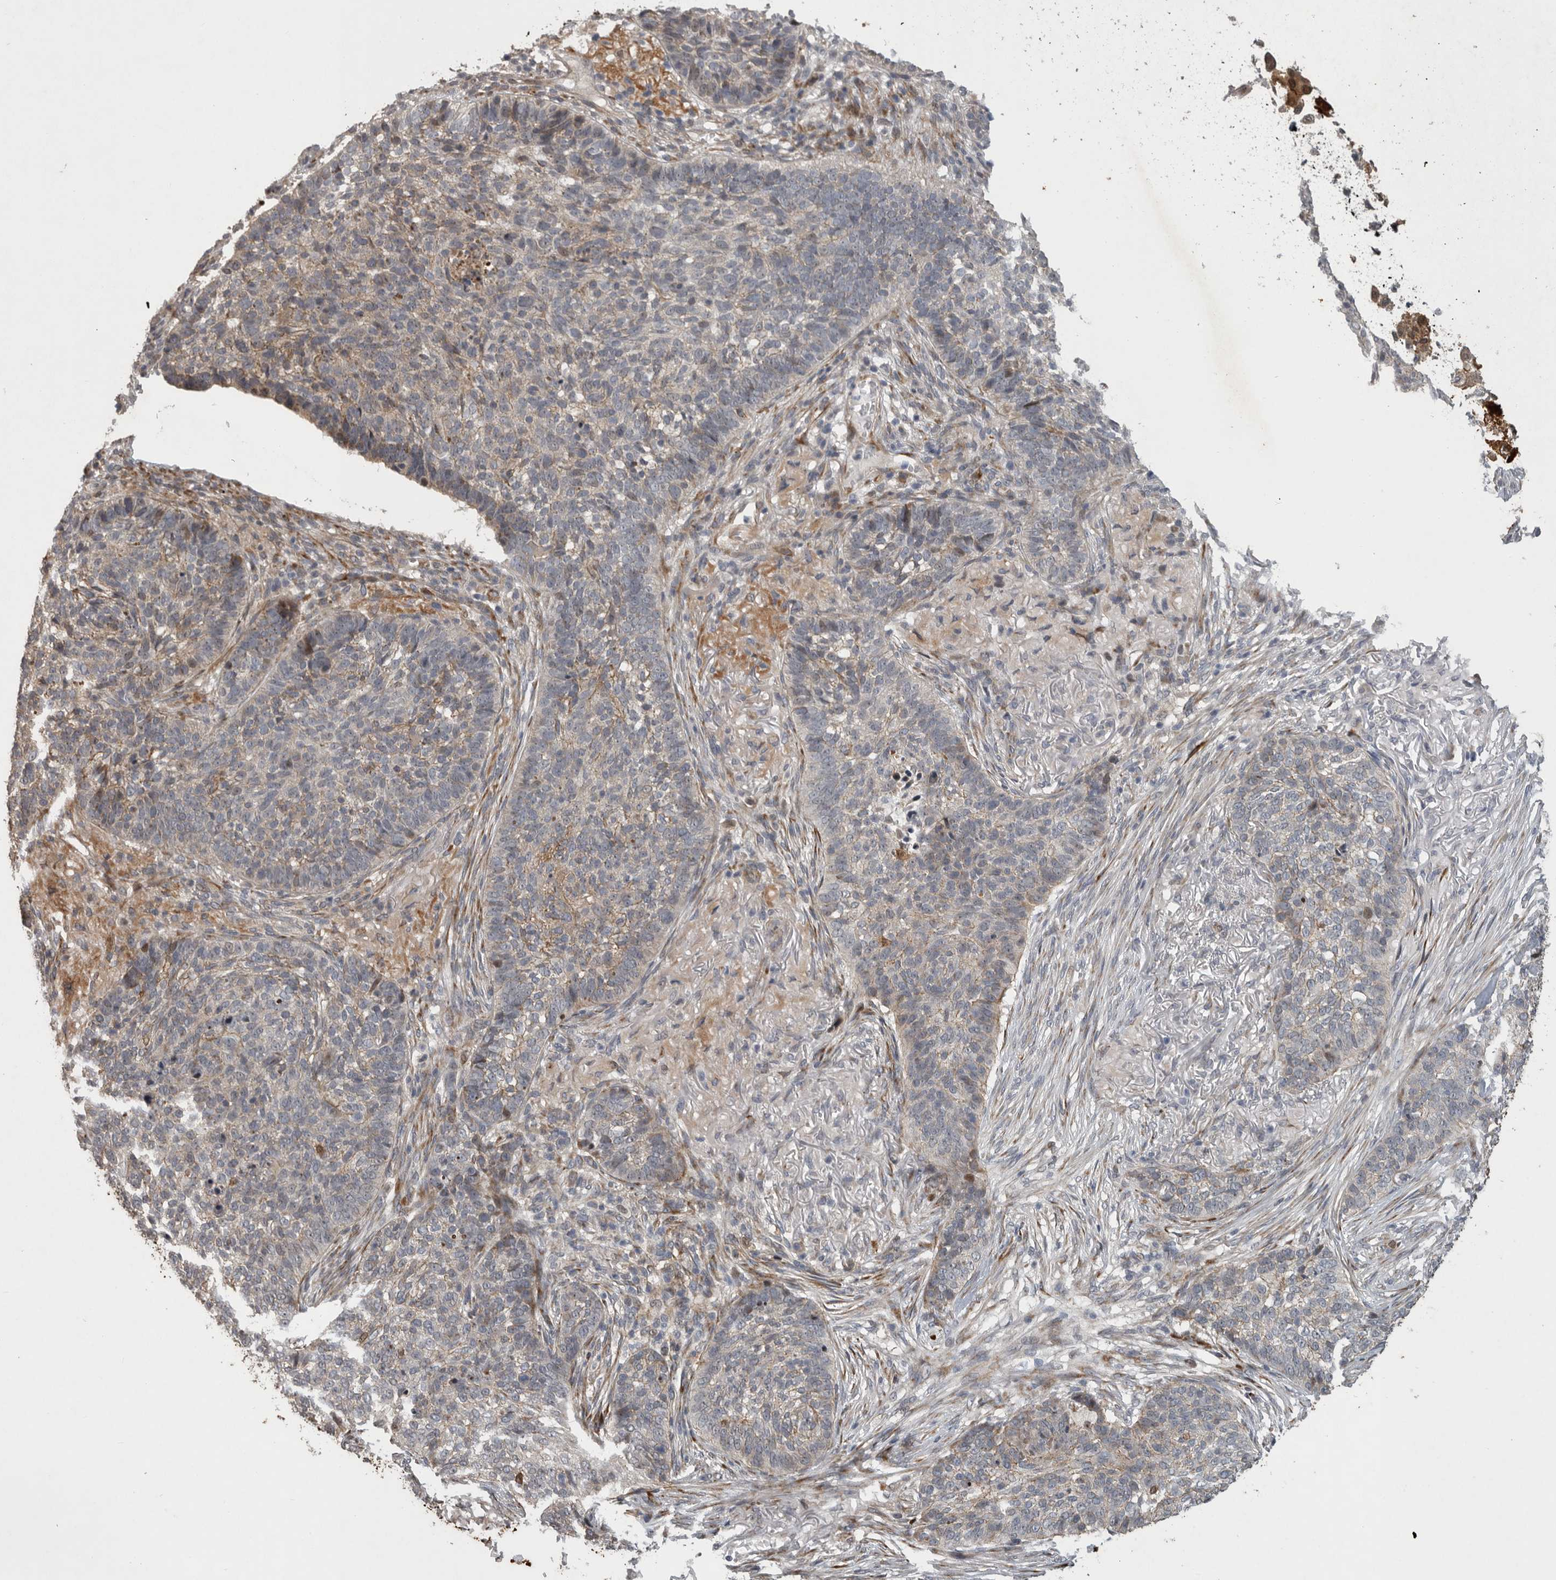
{"staining": {"intensity": "weak", "quantity": "<25%", "location": "cytoplasmic/membranous"}, "tissue": "skin cancer", "cell_type": "Tumor cells", "image_type": "cancer", "snomed": [{"axis": "morphology", "description": "Basal cell carcinoma"}, {"axis": "topography", "description": "Skin"}], "caption": "DAB (3,3'-diaminobenzidine) immunohistochemical staining of skin cancer reveals no significant positivity in tumor cells. (Brightfield microscopy of DAB immunohistochemistry at high magnification).", "gene": "MPDZ", "patient": {"sex": "male", "age": 85}}